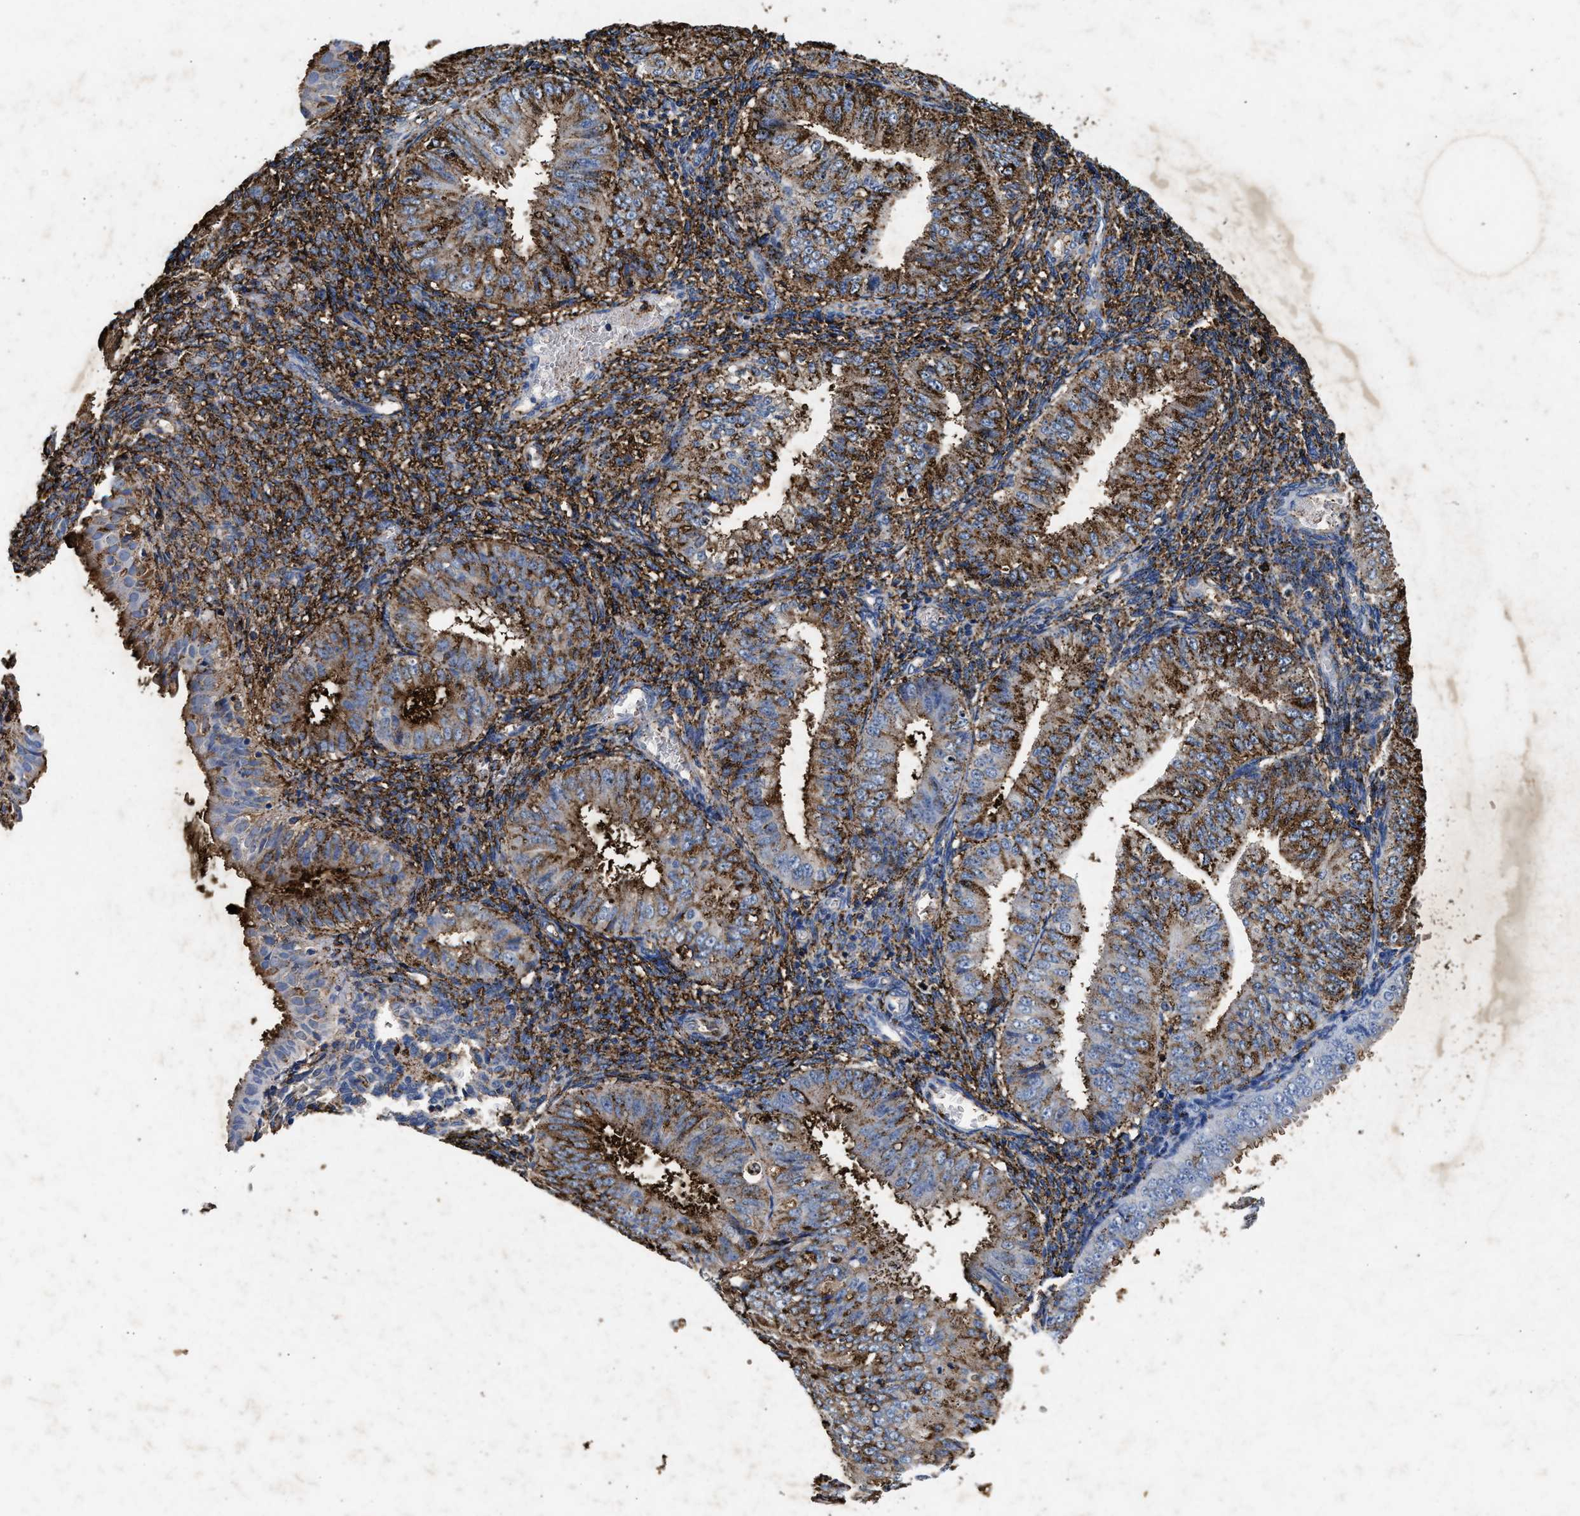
{"staining": {"intensity": "moderate", "quantity": "25%-75%", "location": "cytoplasmic/membranous"}, "tissue": "endometrial cancer", "cell_type": "Tumor cells", "image_type": "cancer", "snomed": [{"axis": "morphology", "description": "Normal tissue, NOS"}, {"axis": "morphology", "description": "Adenocarcinoma, NOS"}, {"axis": "topography", "description": "Endometrium"}], "caption": "Endometrial adenocarcinoma tissue reveals moderate cytoplasmic/membranous positivity in approximately 25%-75% of tumor cells (brown staining indicates protein expression, while blue staining denotes nuclei).", "gene": "LTB4R2", "patient": {"sex": "female", "age": 53}}